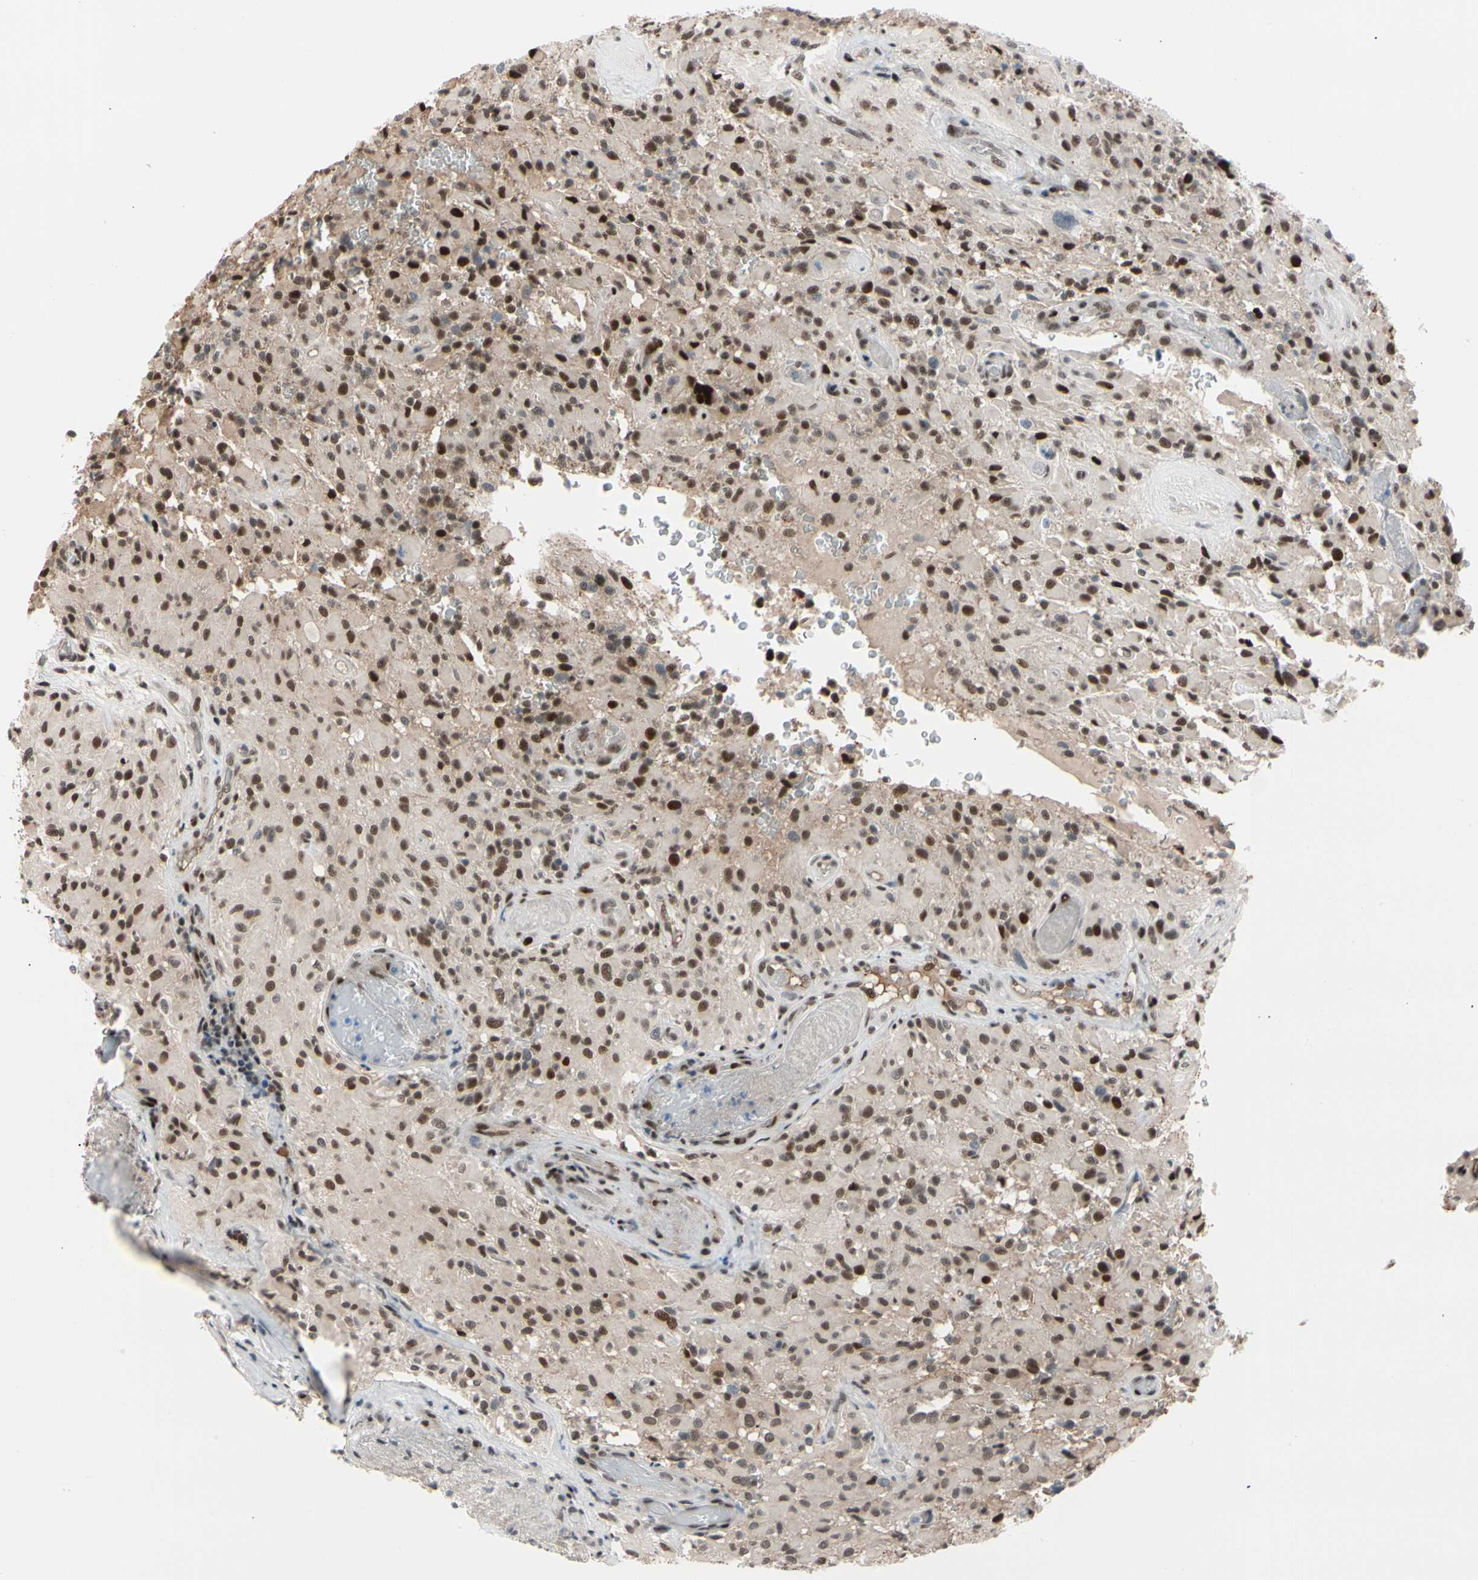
{"staining": {"intensity": "moderate", "quantity": "25%-75%", "location": "nuclear"}, "tissue": "glioma", "cell_type": "Tumor cells", "image_type": "cancer", "snomed": [{"axis": "morphology", "description": "Glioma, malignant, High grade"}, {"axis": "topography", "description": "Brain"}], "caption": "High-power microscopy captured an IHC photomicrograph of glioma, revealing moderate nuclear positivity in about 25%-75% of tumor cells.", "gene": "FOXO3", "patient": {"sex": "male", "age": 71}}